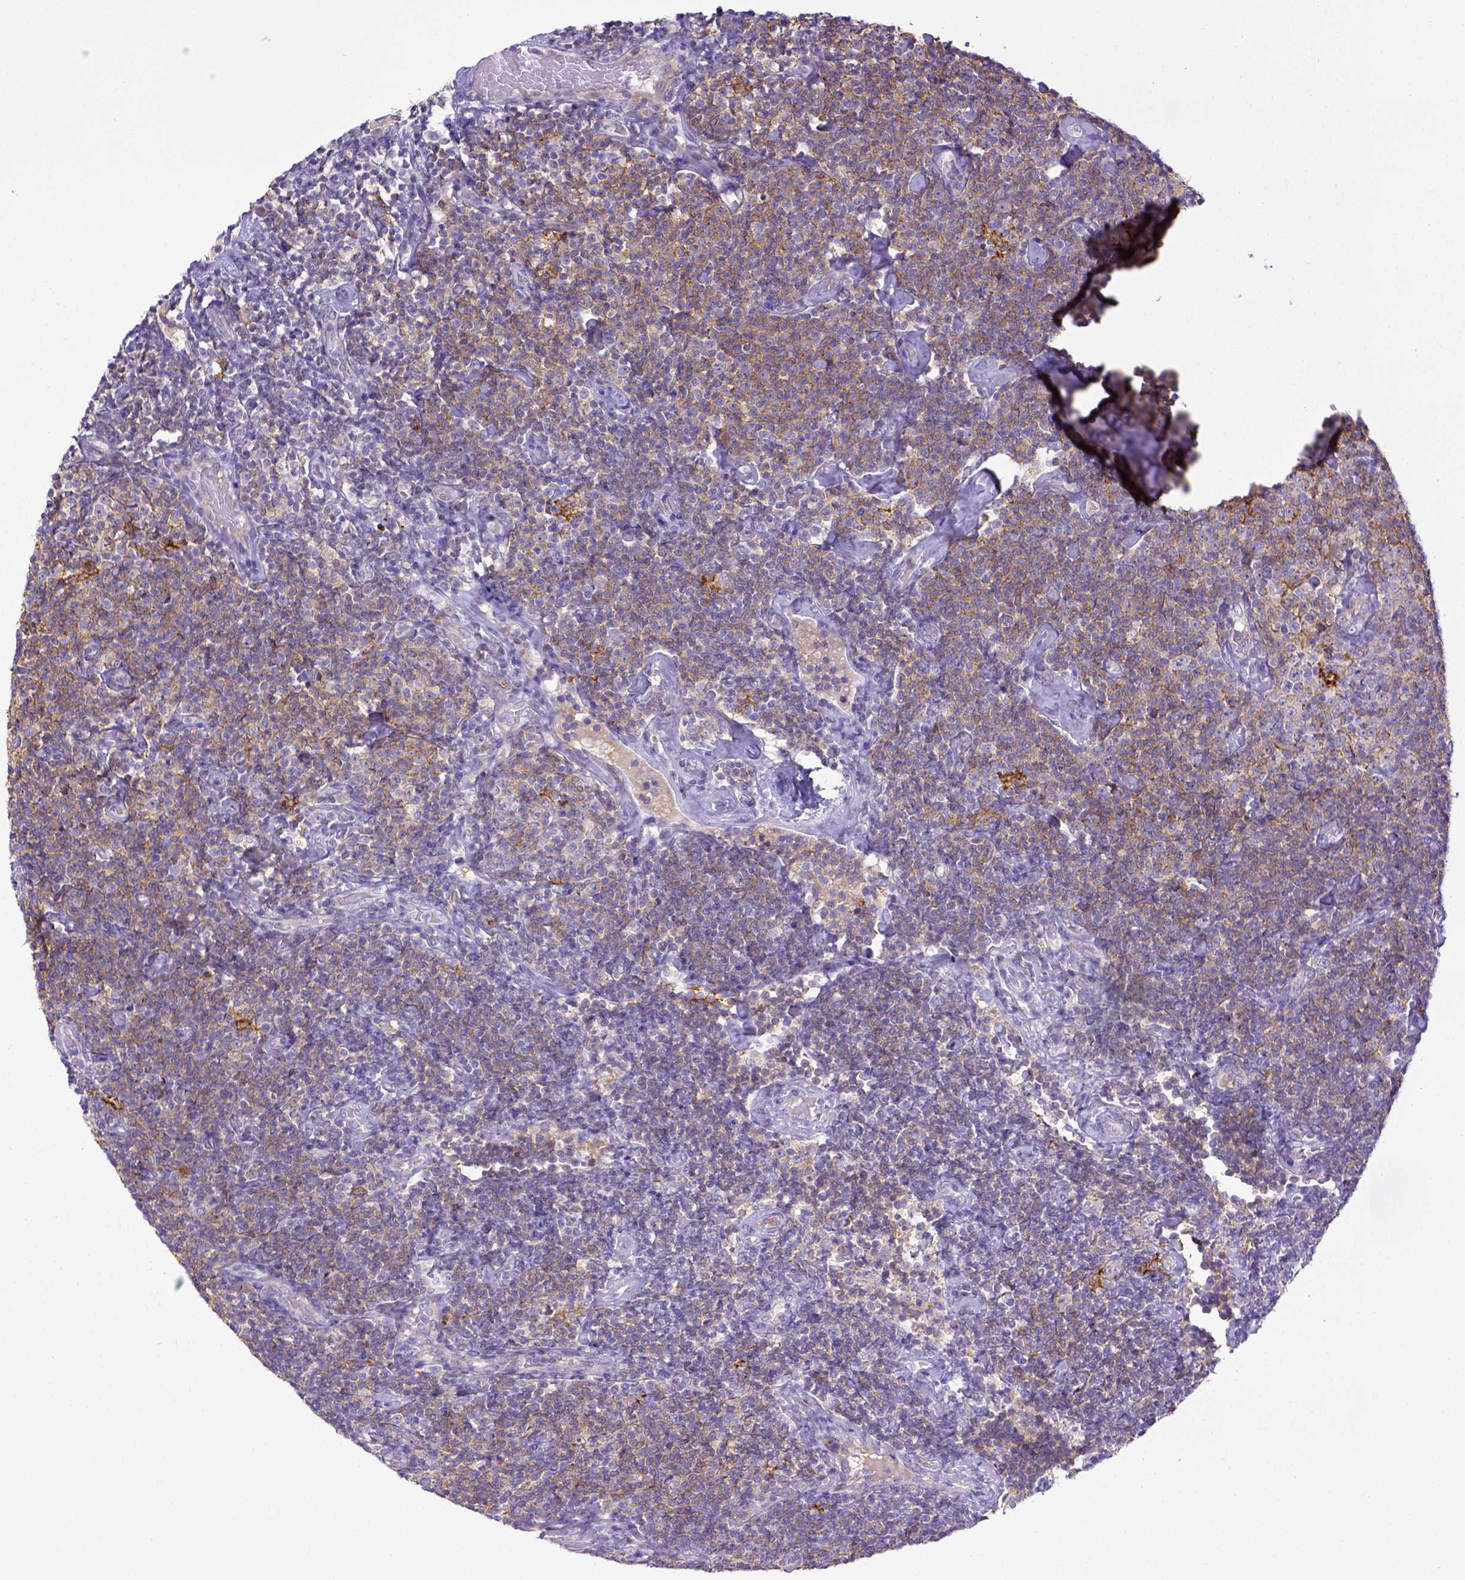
{"staining": {"intensity": "moderate", "quantity": "25%-75%", "location": "cytoplasmic/membranous"}, "tissue": "lymphoma", "cell_type": "Tumor cells", "image_type": "cancer", "snomed": [{"axis": "morphology", "description": "Malignant lymphoma, non-Hodgkin's type, Low grade"}, {"axis": "topography", "description": "Lymph node"}], "caption": "Human lymphoma stained with a protein marker exhibits moderate staining in tumor cells.", "gene": "CD40", "patient": {"sex": "male", "age": 81}}